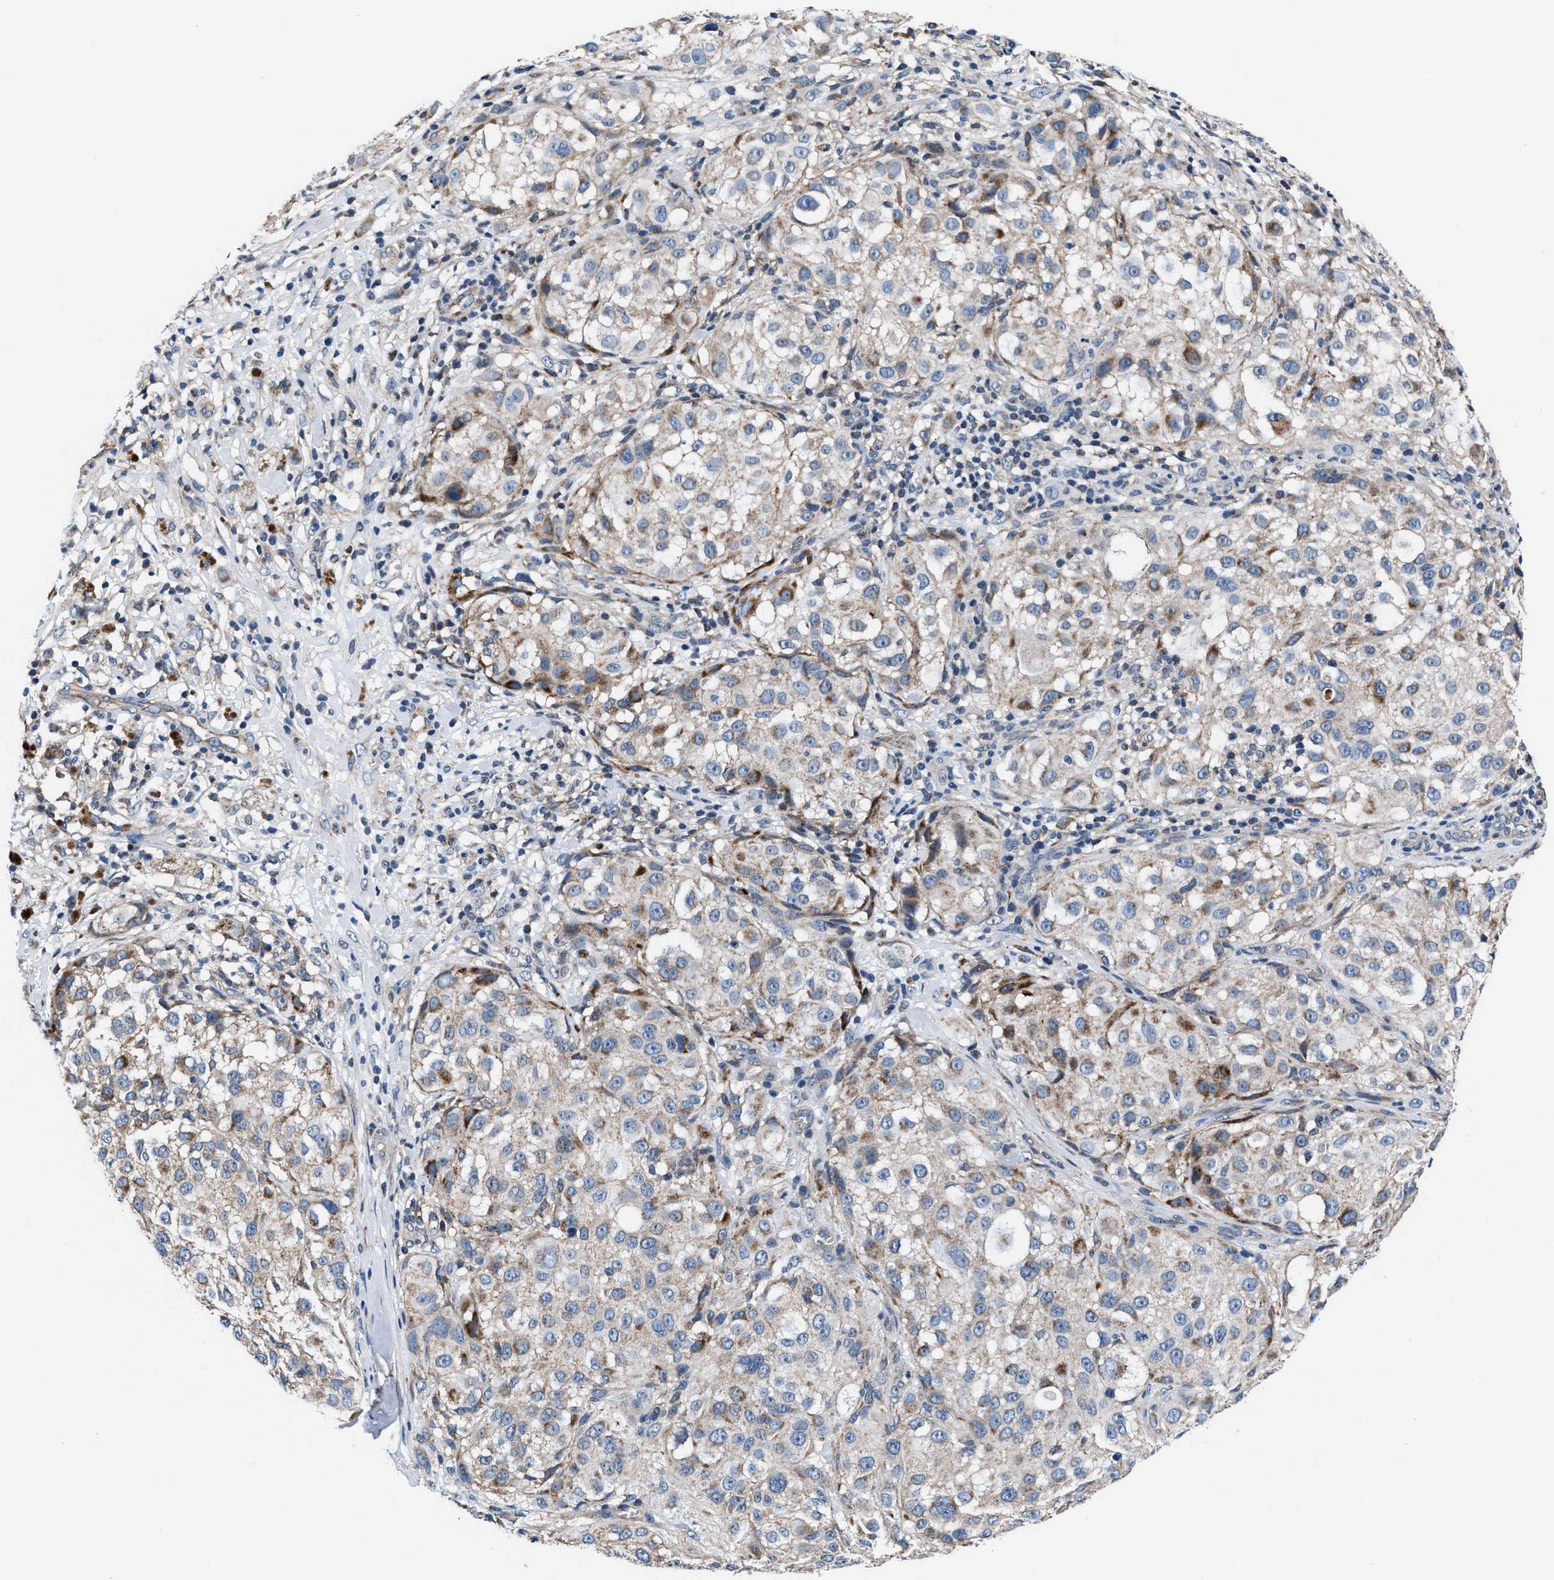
{"staining": {"intensity": "weak", "quantity": ">75%", "location": "cytoplasmic/membranous"}, "tissue": "melanoma", "cell_type": "Tumor cells", "image_type": "cancer", "snomed": [{"axis": "morphology", "description": "Necrosis, NOS"}, {"axis": "morphology", "description": "Malignant melanoma, NOS"}, {"axis": "topography", "description": "Skin"}], "caption": "This histopathology image reveals immunohistochemistry (IHC) staining of malignant melanoma, with low weak cytoplasmic/membranous staining in about >75% of tumor cells.", "gene": "NKTR", "patient": {"sex": "female", "age": 87}}